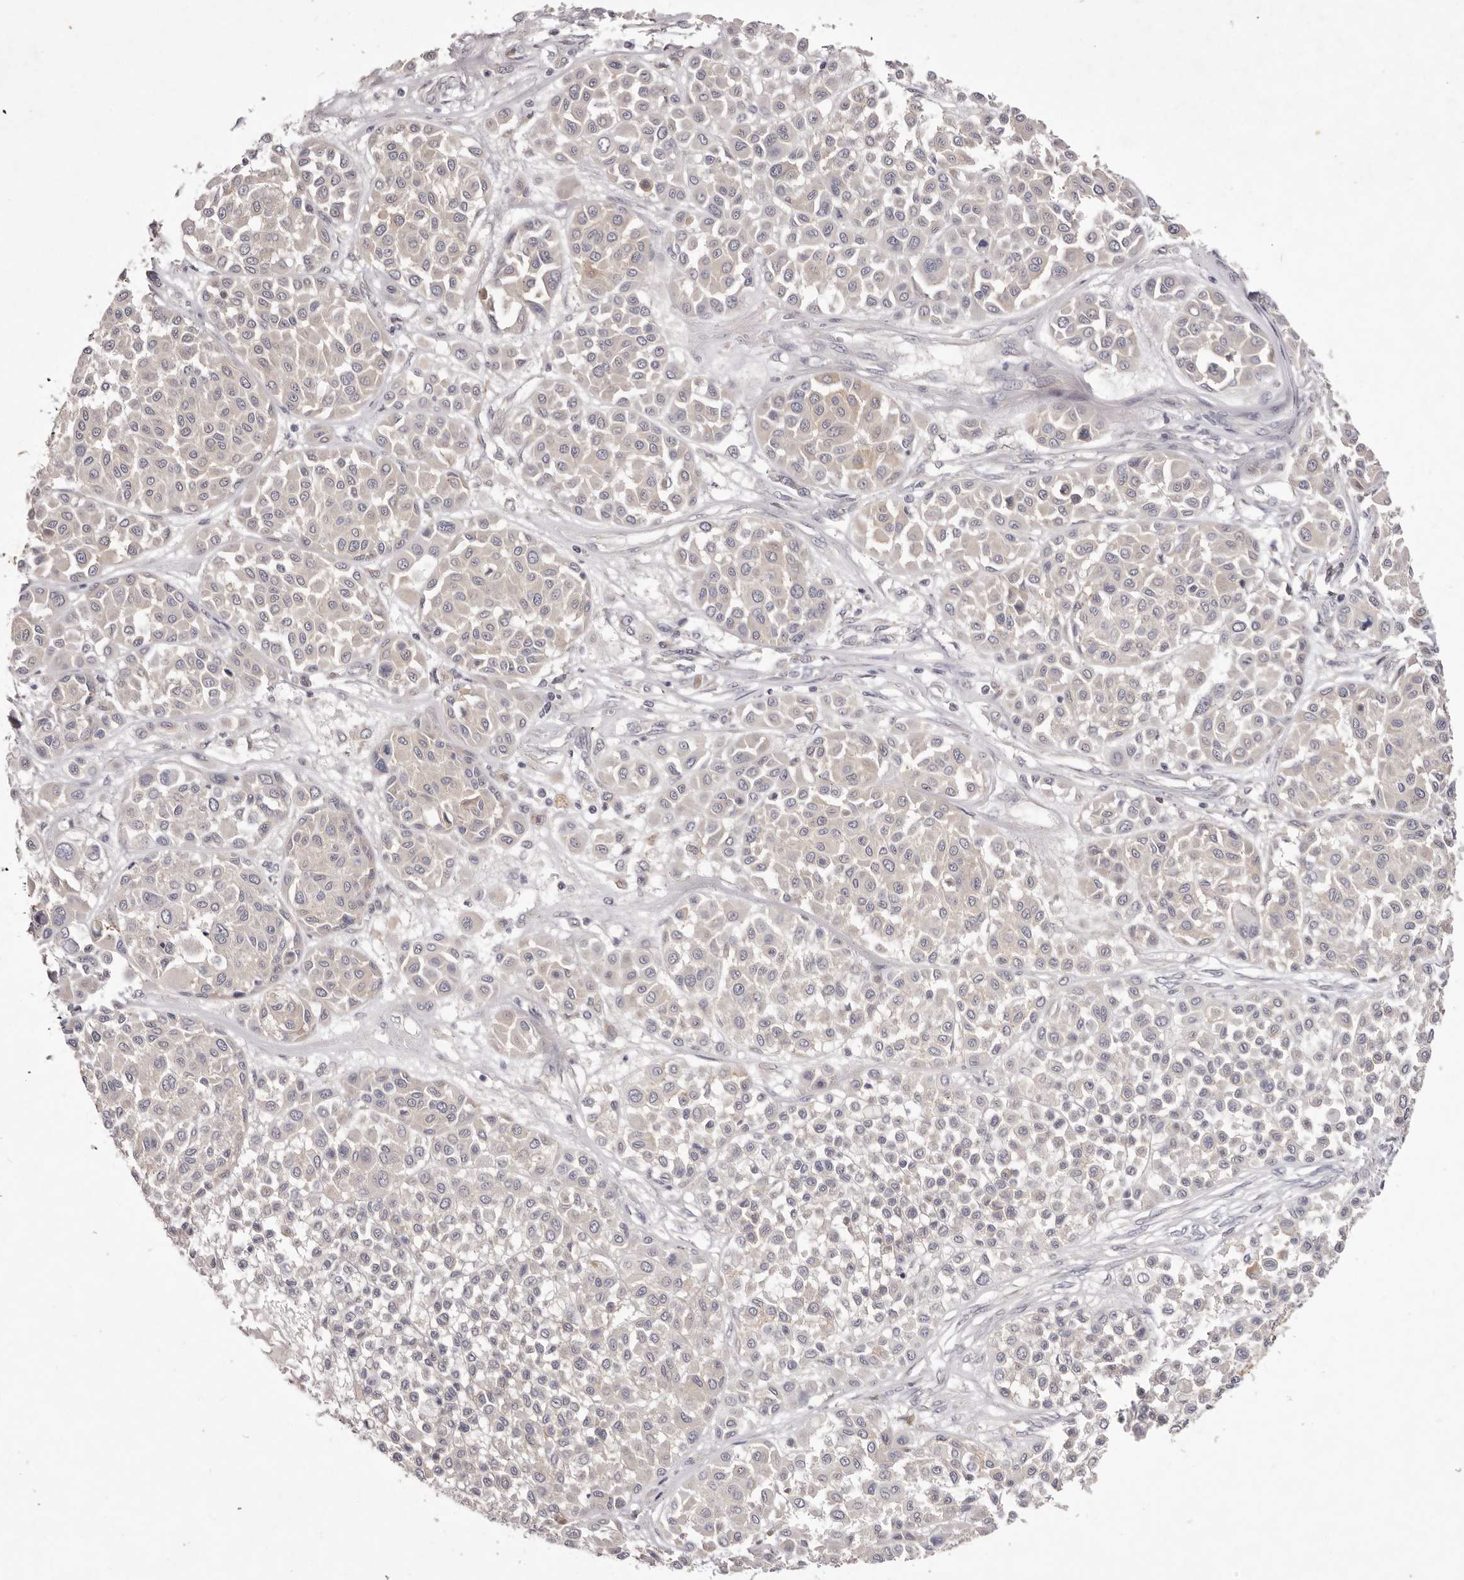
{"staining": {"intensity": "negative", "quantity": "none", "location": "none"}, "tissue": "melanoma", "cell_type": "Tumor cells", "image_type": "cancer", "snomed": [{"axis": "morphology", "description": "Malignant melanoma, Metastatic site"}, {"axis": "topography", "description": "Soft tissue"}], "caption": "DAB immunohistochemical staining of melanoma exhibits no significant expression in tumor cells.", "gene": "GARNL3", "patient": {"sex": "male", "age": 41}}